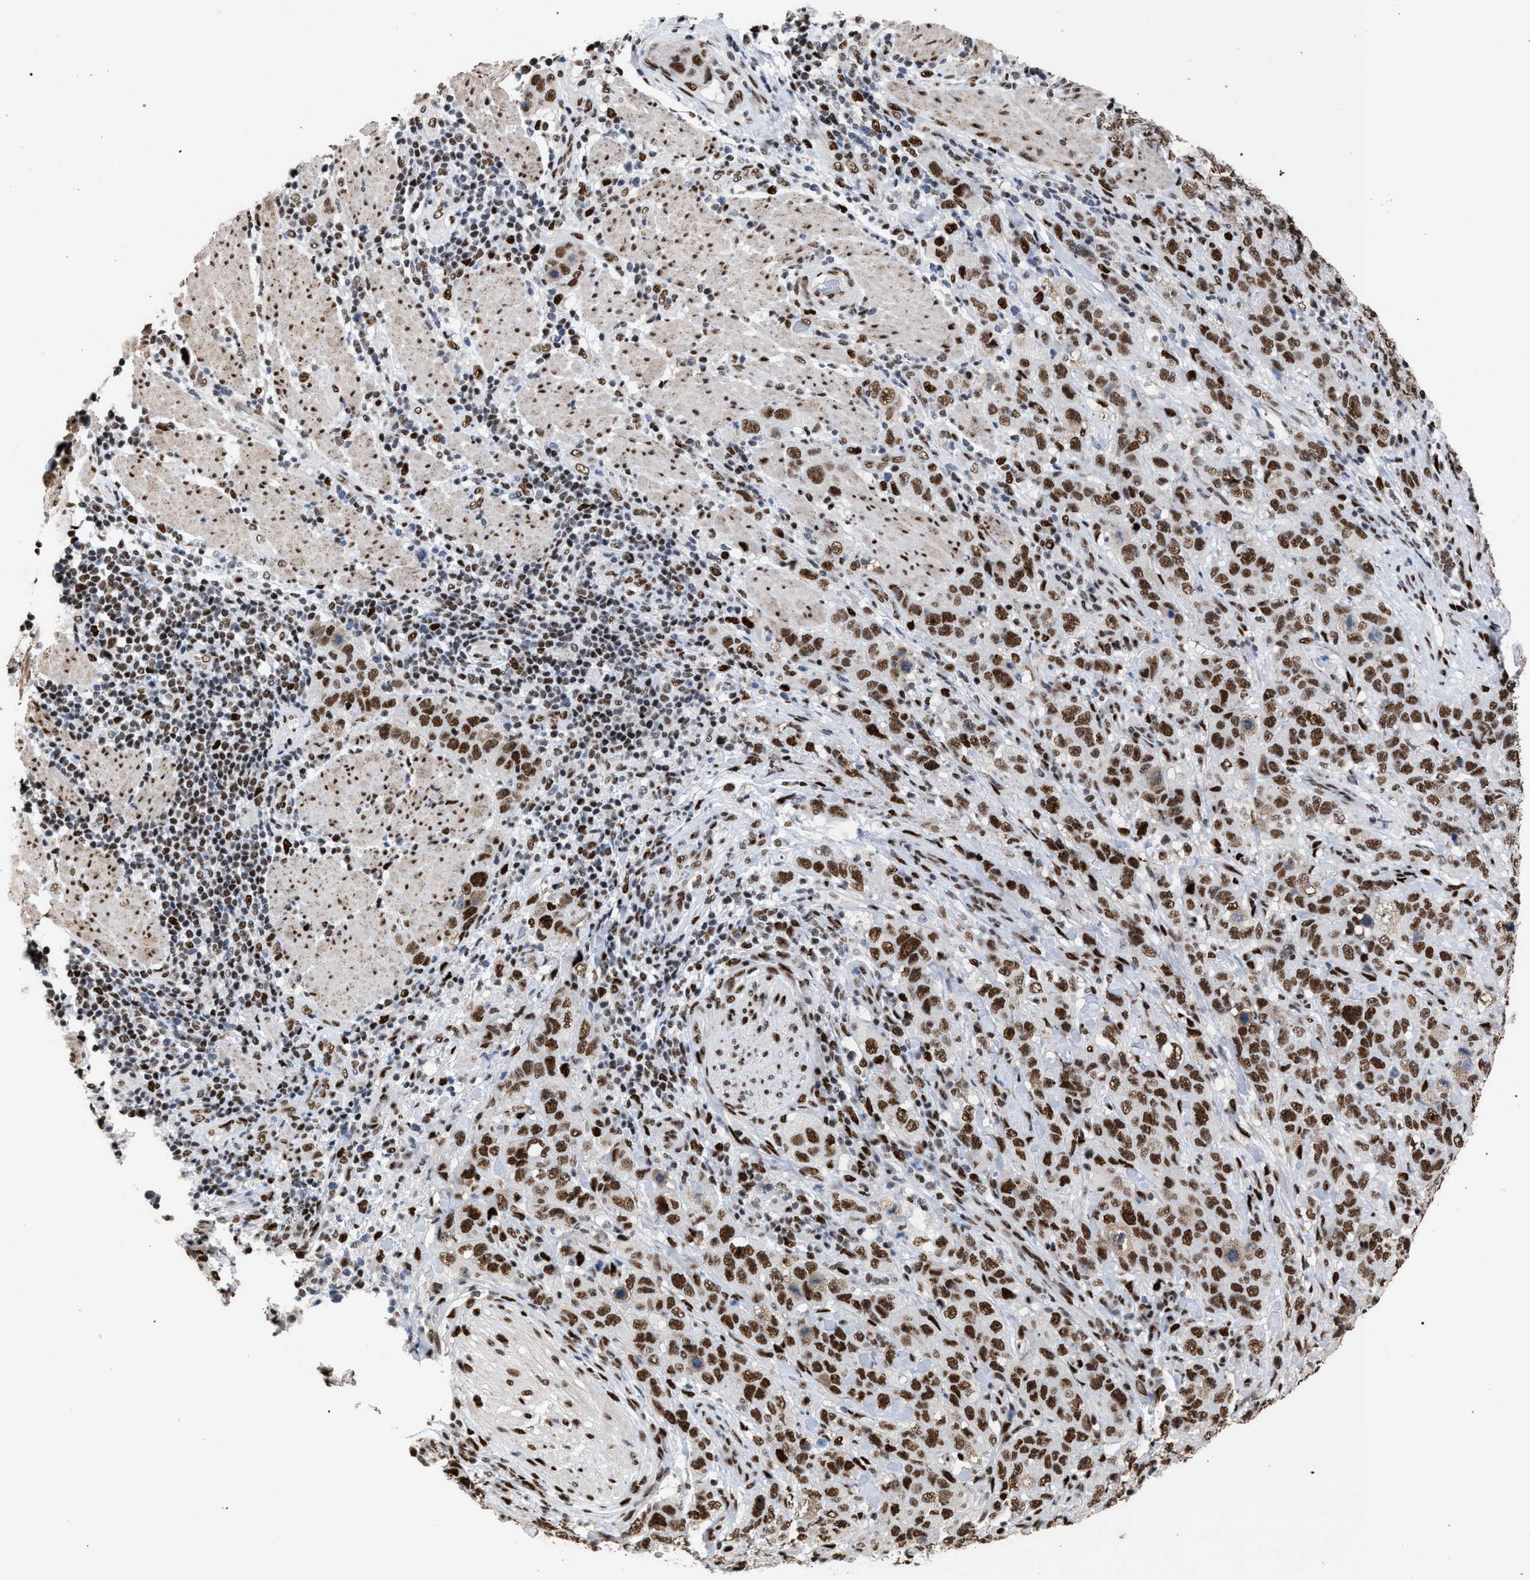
{"staining": {"intensity": "strong", "quantity": ">75%", "location": "nuclear"}, "tissue": "stomach cancer", "cell_type": "Tumor cells", "image_type": "cancer", "snomed": [{"axis": "morphology", "description": "Adenocarcinoma, NOS"}, {"axis": "topography", "description": "Stomach"}], "caption": "Tumor cells show strong nuclear staining in approximately >75% of cells in adenocarcinoma (stomach).", "gene": "TP53BP1", "patient": {"sex": "male", "age": 48}}